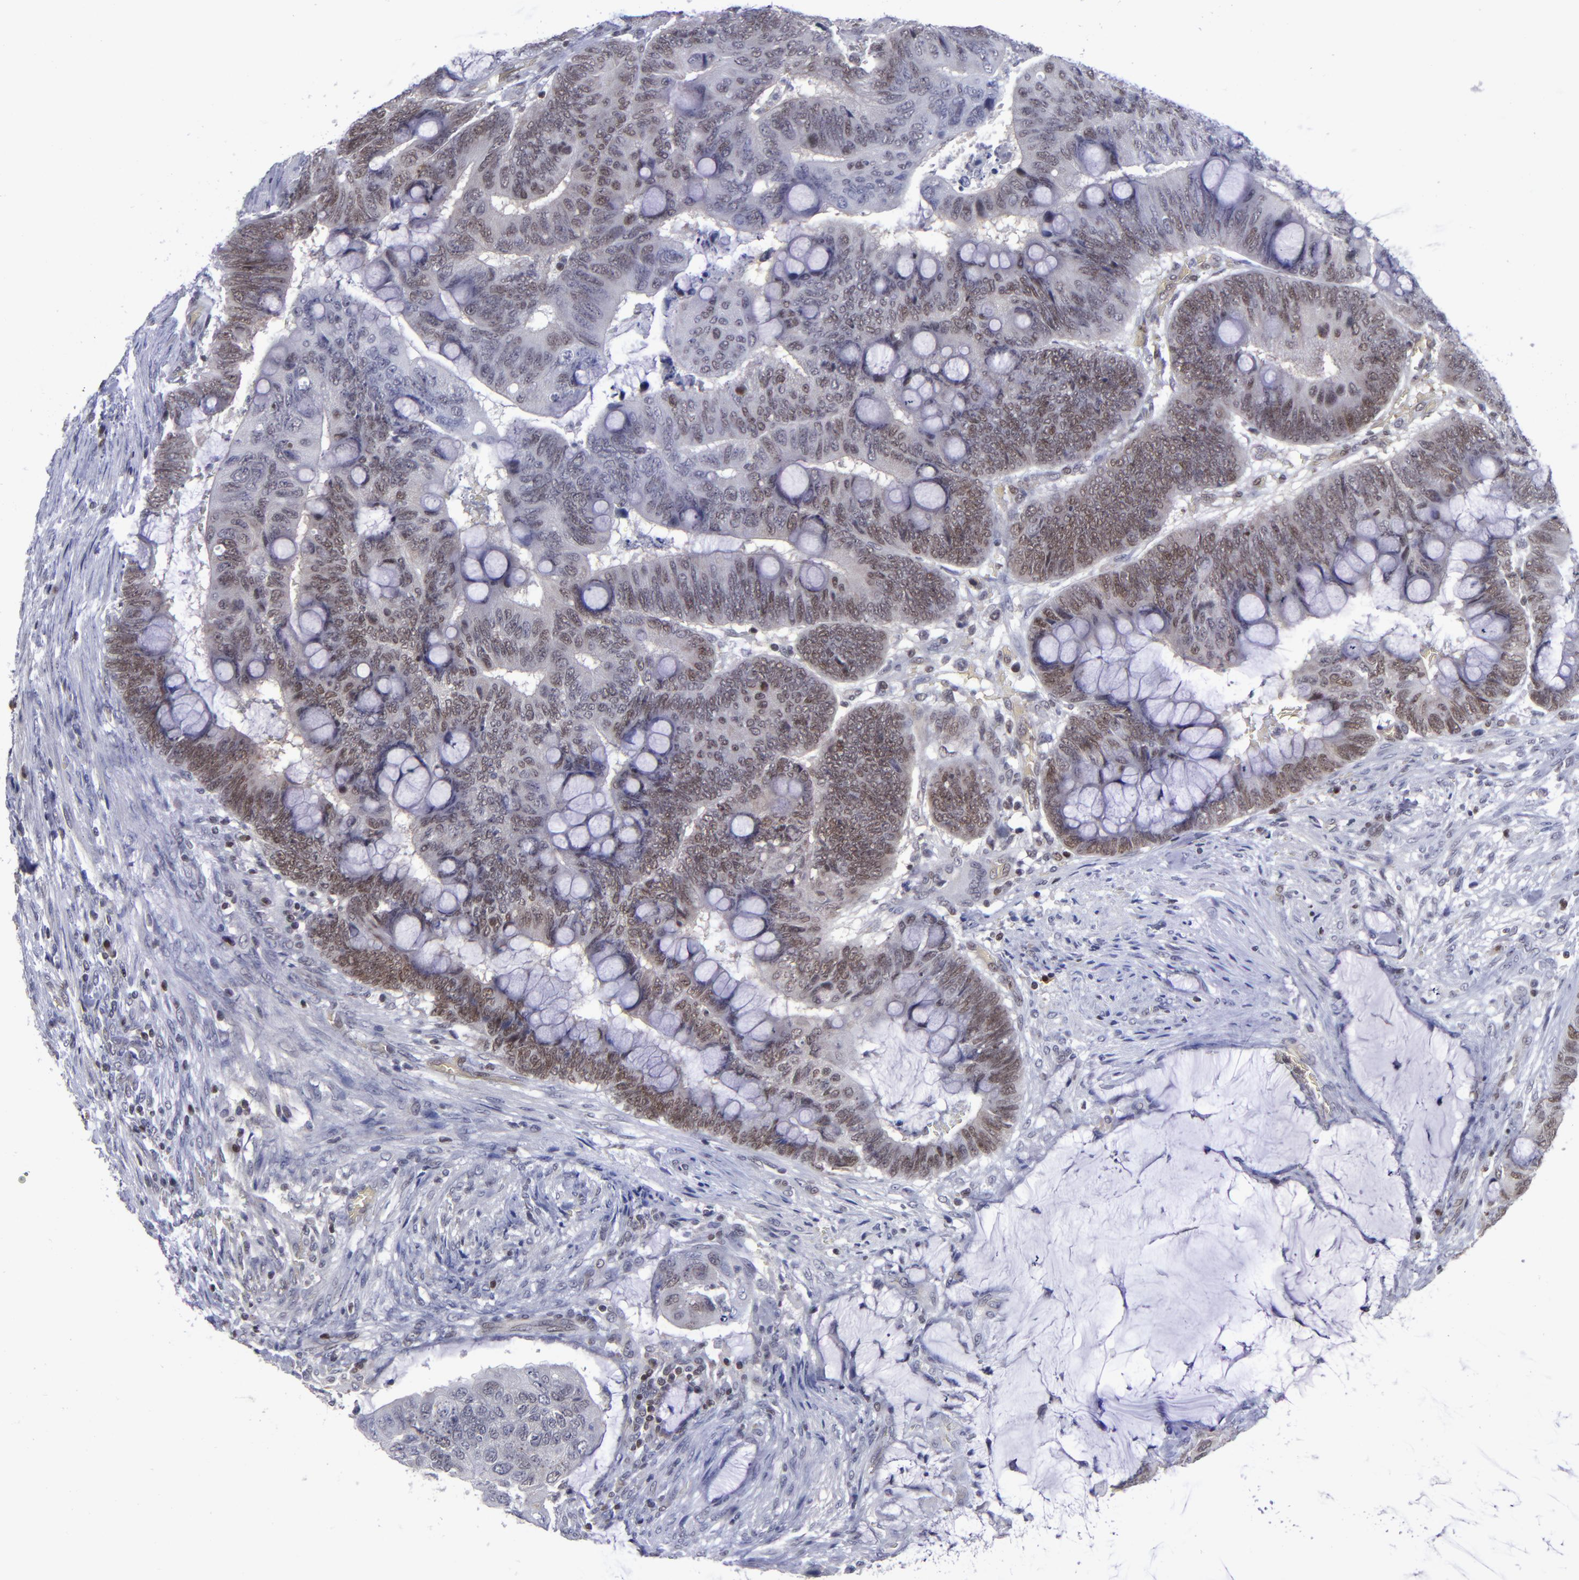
{"staining": {"intensity": "strong", "quantity": ">75%", "location": "nuclear"}, "tissue": "colorectal cancer", "cell_type": "Tumor cells", "image_type": "cancer", "snomed": [{"axis": "morphology", "description": "Normal tissue, NOS"}, {"axis": "morphology", "description": "Adenocarcinoma, NOS"}, {"axis": "topography", "description": "Rectum"}], "caption": "IHC histopathology image of neoplastic tissue: human colorectal cancer (adenocarcinoma) stained using immunohistochemistry exhibits high levels of strong protein expression localized specifically in the nuclear of tumor cells, appearing as a nuclear brown color.", "gene": "MGMT", "patient": {"sex": "male", "age": 92}}